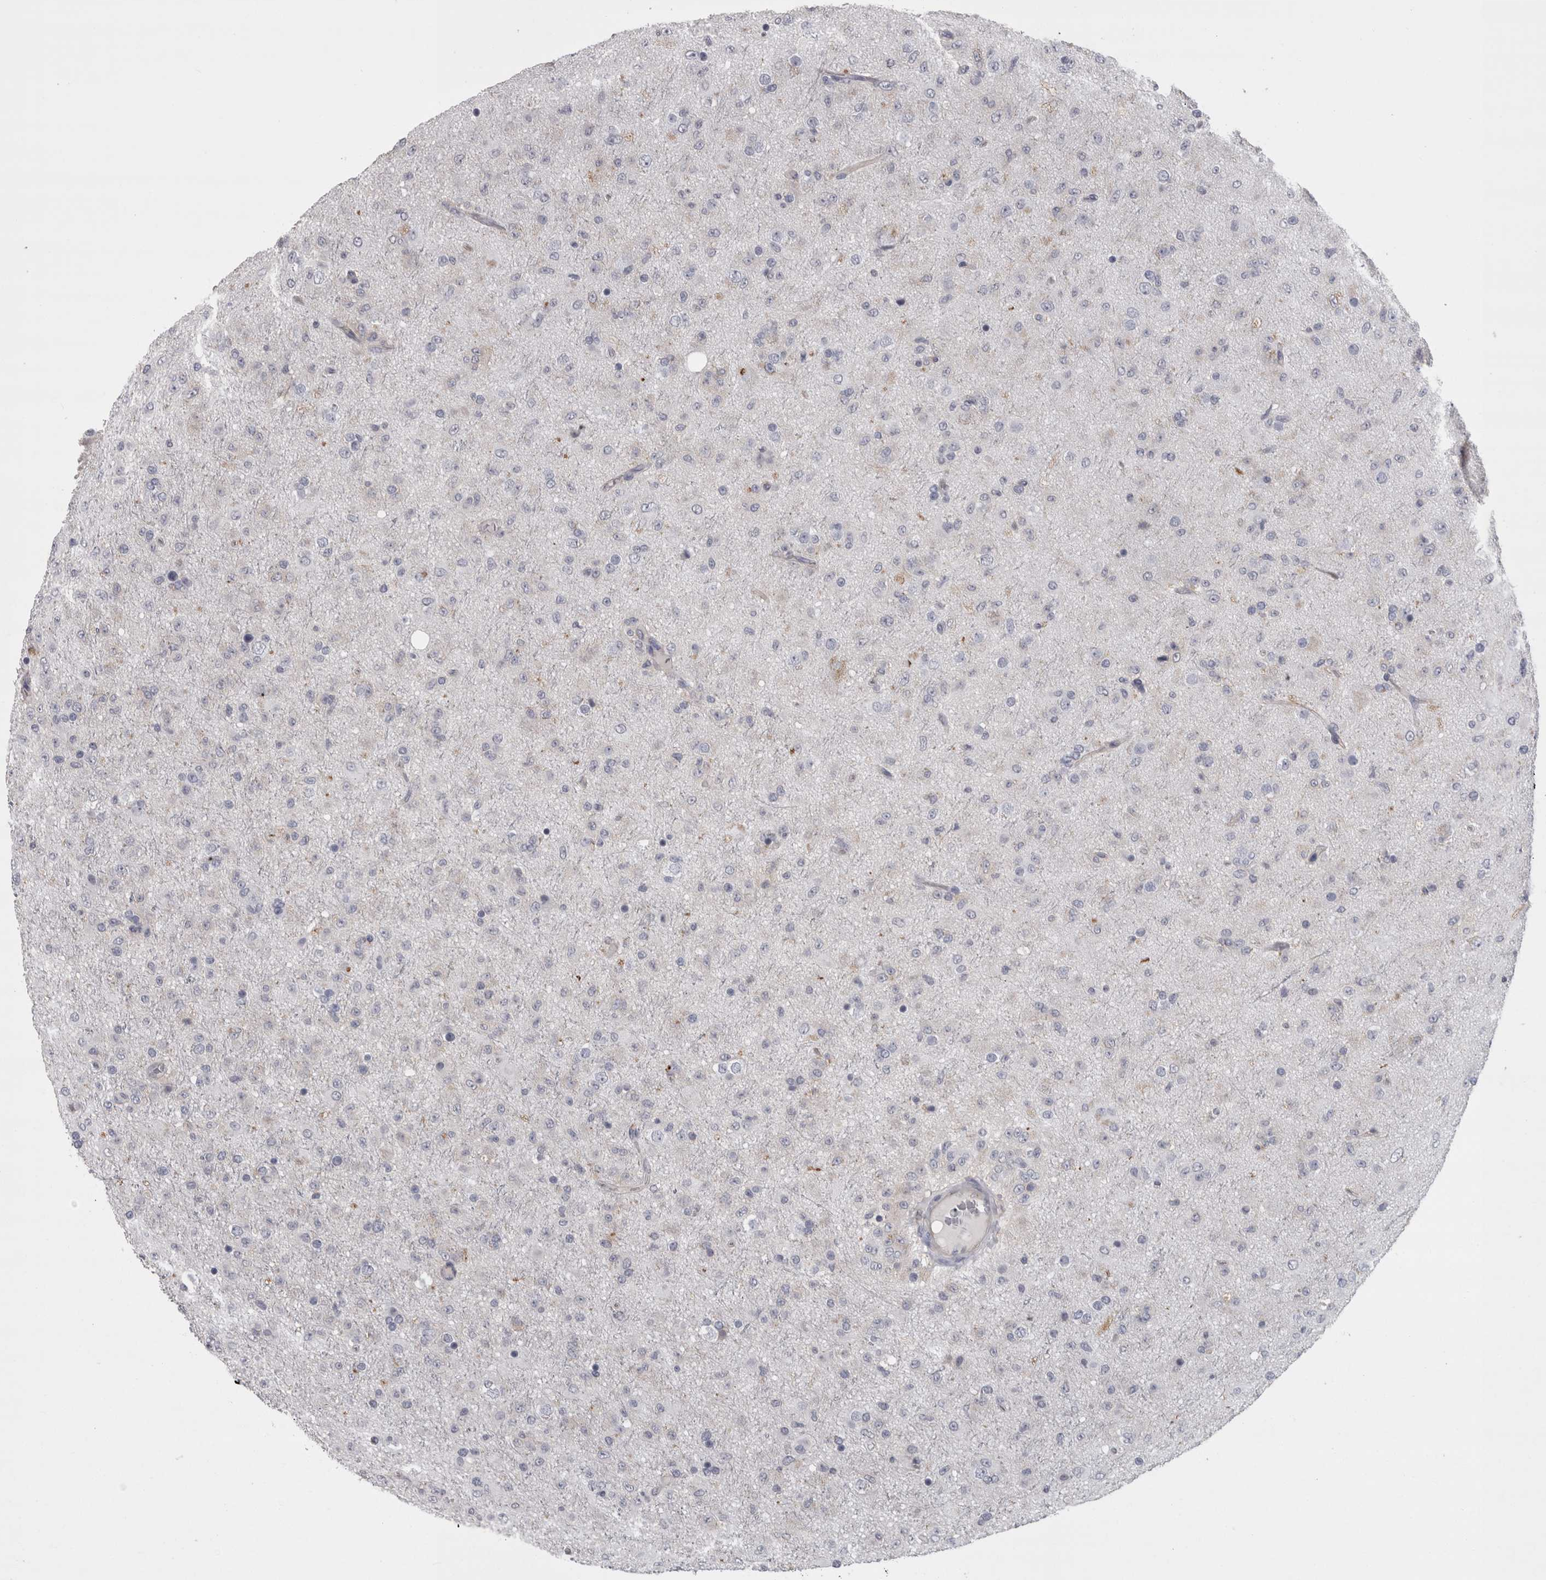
{"staining": {"intensity": "negative", "quantity": "none", "location": "none"}, "tissue": "glioma", "cell_type": "Tumor cells", "image_type": "cancer", "snomed": [{"axis": "morphology", "description": "Glioma, malignant, Low grade"}, {"axis": "topography", "description": "Brain"}], "caption": "This photomicrograph is of malignant low-grade glioma stained with immunohistochemistry to label a protein in brown with the nuclei are counter-stained blue. There is no staining in tumor cells.", "gene": "LYZL6", "patient": {"sex": "male", "age": 65}}